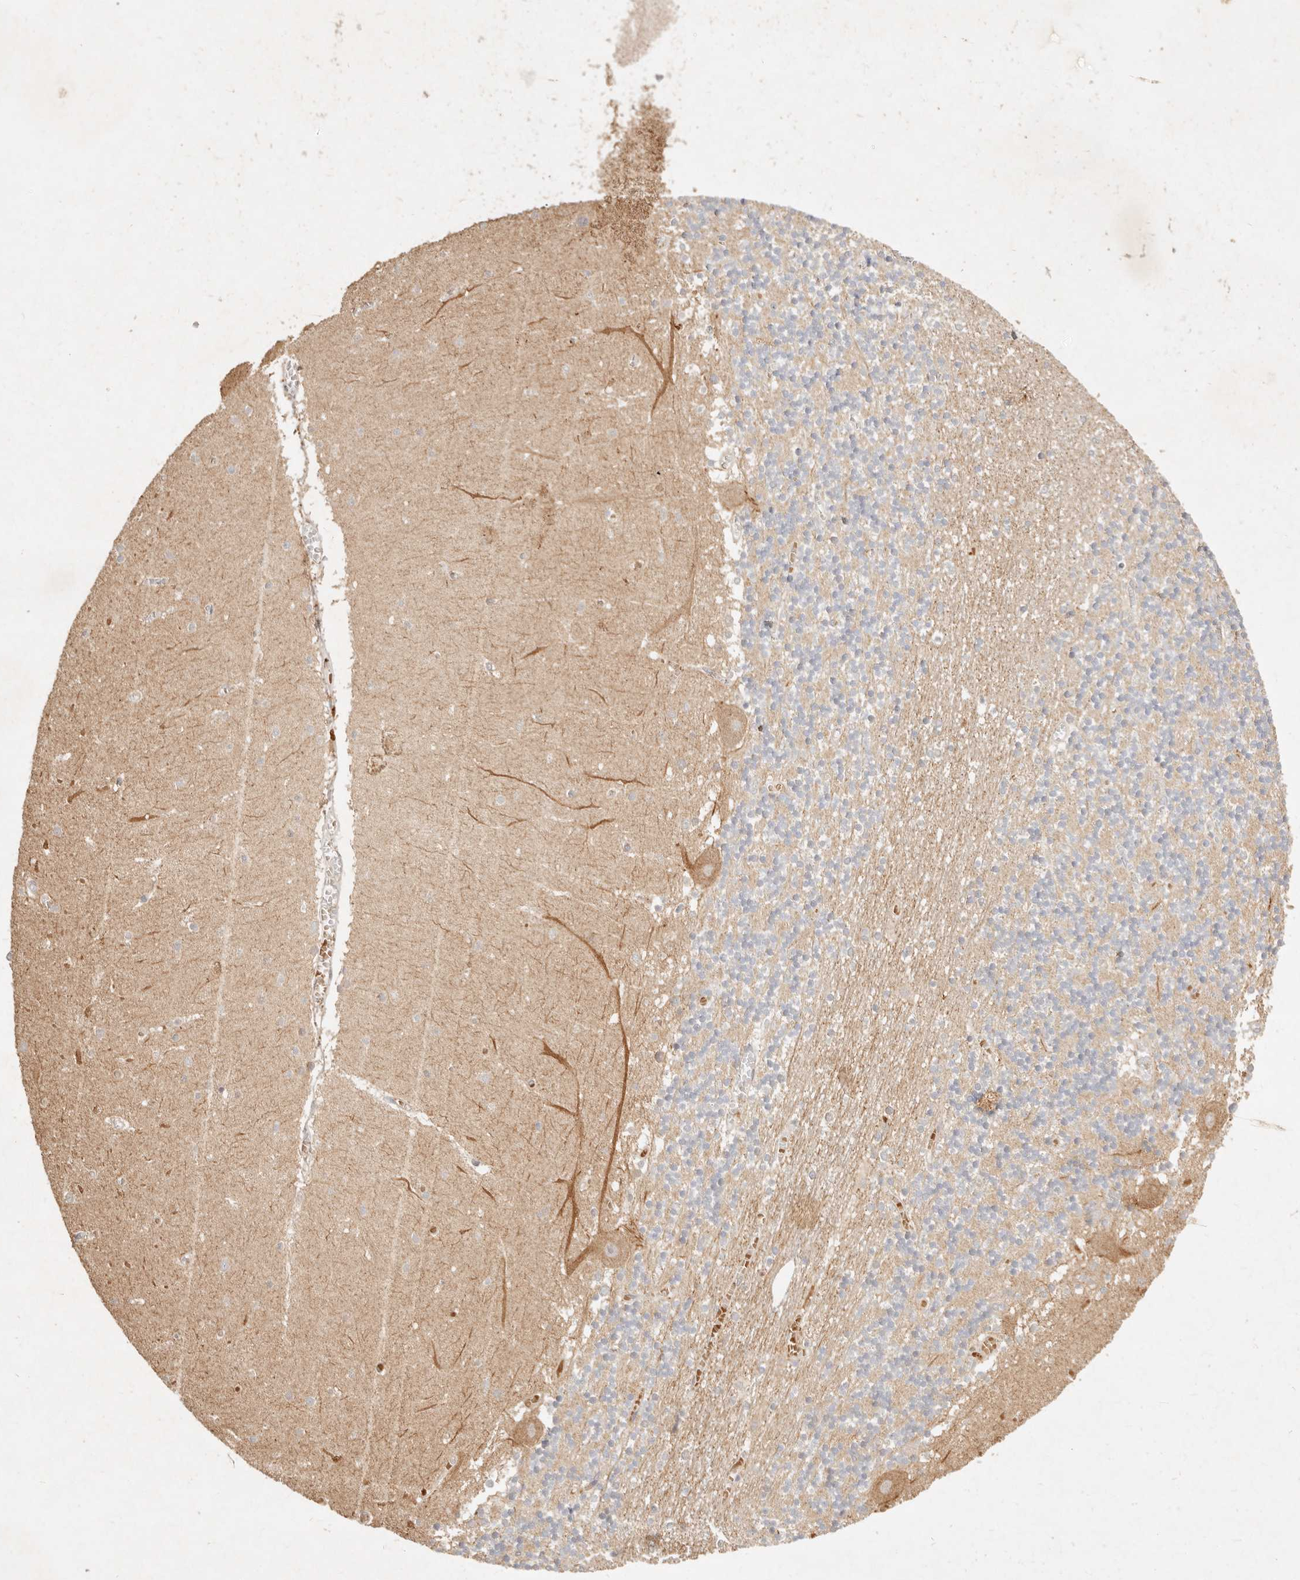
{"staining": {"intensity": "moderate", "quantity": "25%-75%", "location": "cytoplasmic/membranous"}, "tissue": "cerebellum", "cell_type": "Cells in granular layer", "image_type": "normal", "snomed": [{"axis": "morphology", "description": "Normal tissue, NOS"}, {"axis": "topography", "description": "Cerebellum"}], "caption": "Protein analysis of normal cerebellum reveals moderate cytoplasmic/membranous expression in approximately 25%-75% of cells in granular layer.", "gene": "FREM2", "patient": {"sex": "female", "age": 28}}